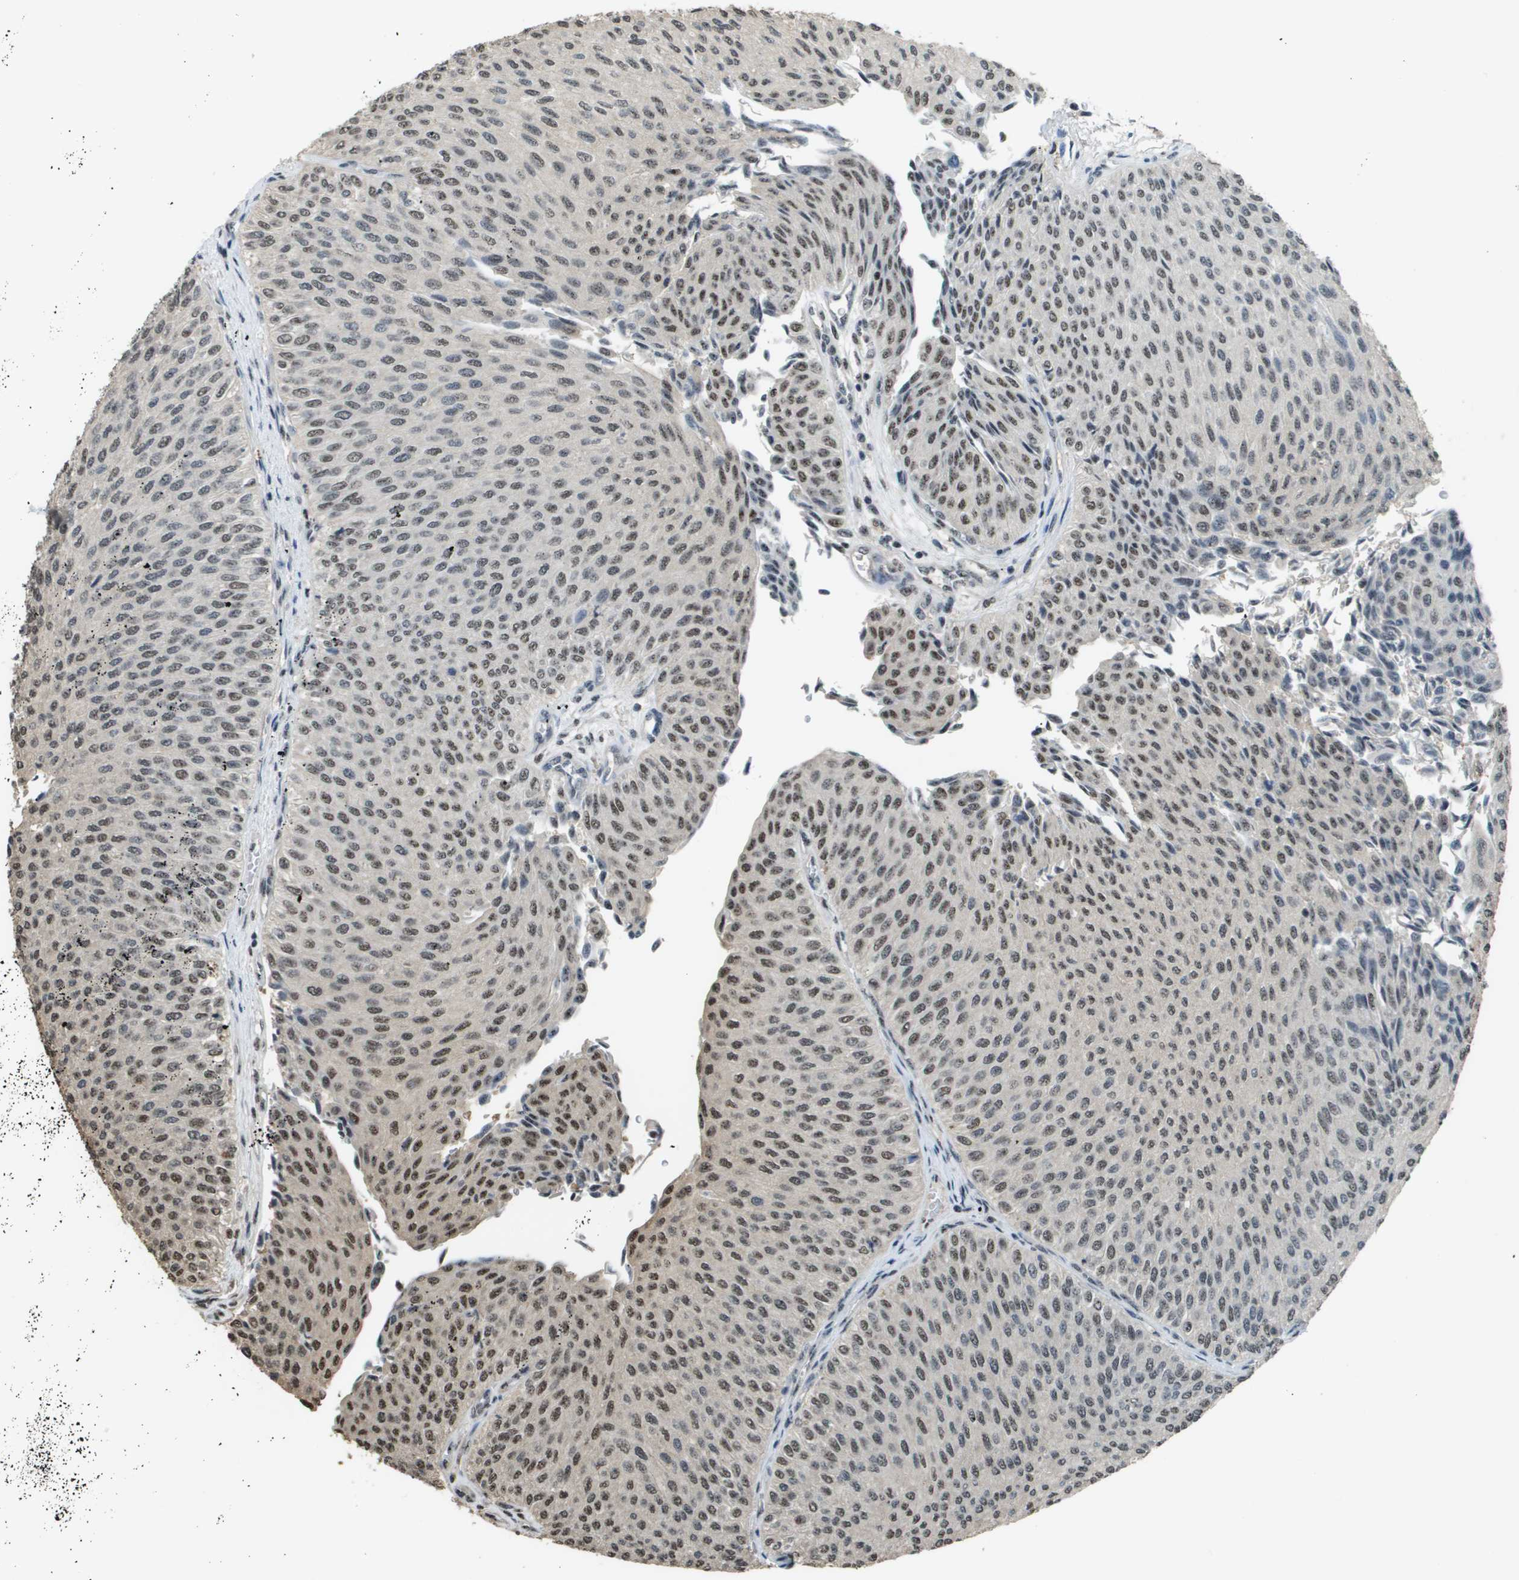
{"staining": {"intensity": "moderate", "quantity": "25%-75%", "location": "nuclear"}, "tissue": "urothelial cancer", "cell_type": "Tumor cells", "image_type": "cancer", "snomed": [{"axis": "morphology", "description": "Urothelial carcinoma, Low grade"}, {"axis": "topography", "description": "Urinary bladder"}], "caption": "Urothelial cancer stained with immunohistochemistry (IHC) shows moderate nuclear positivity in about 25%-75% of tumor cells.", "gene": "SP100", "patient": {"sex": "male", "age": 78}}